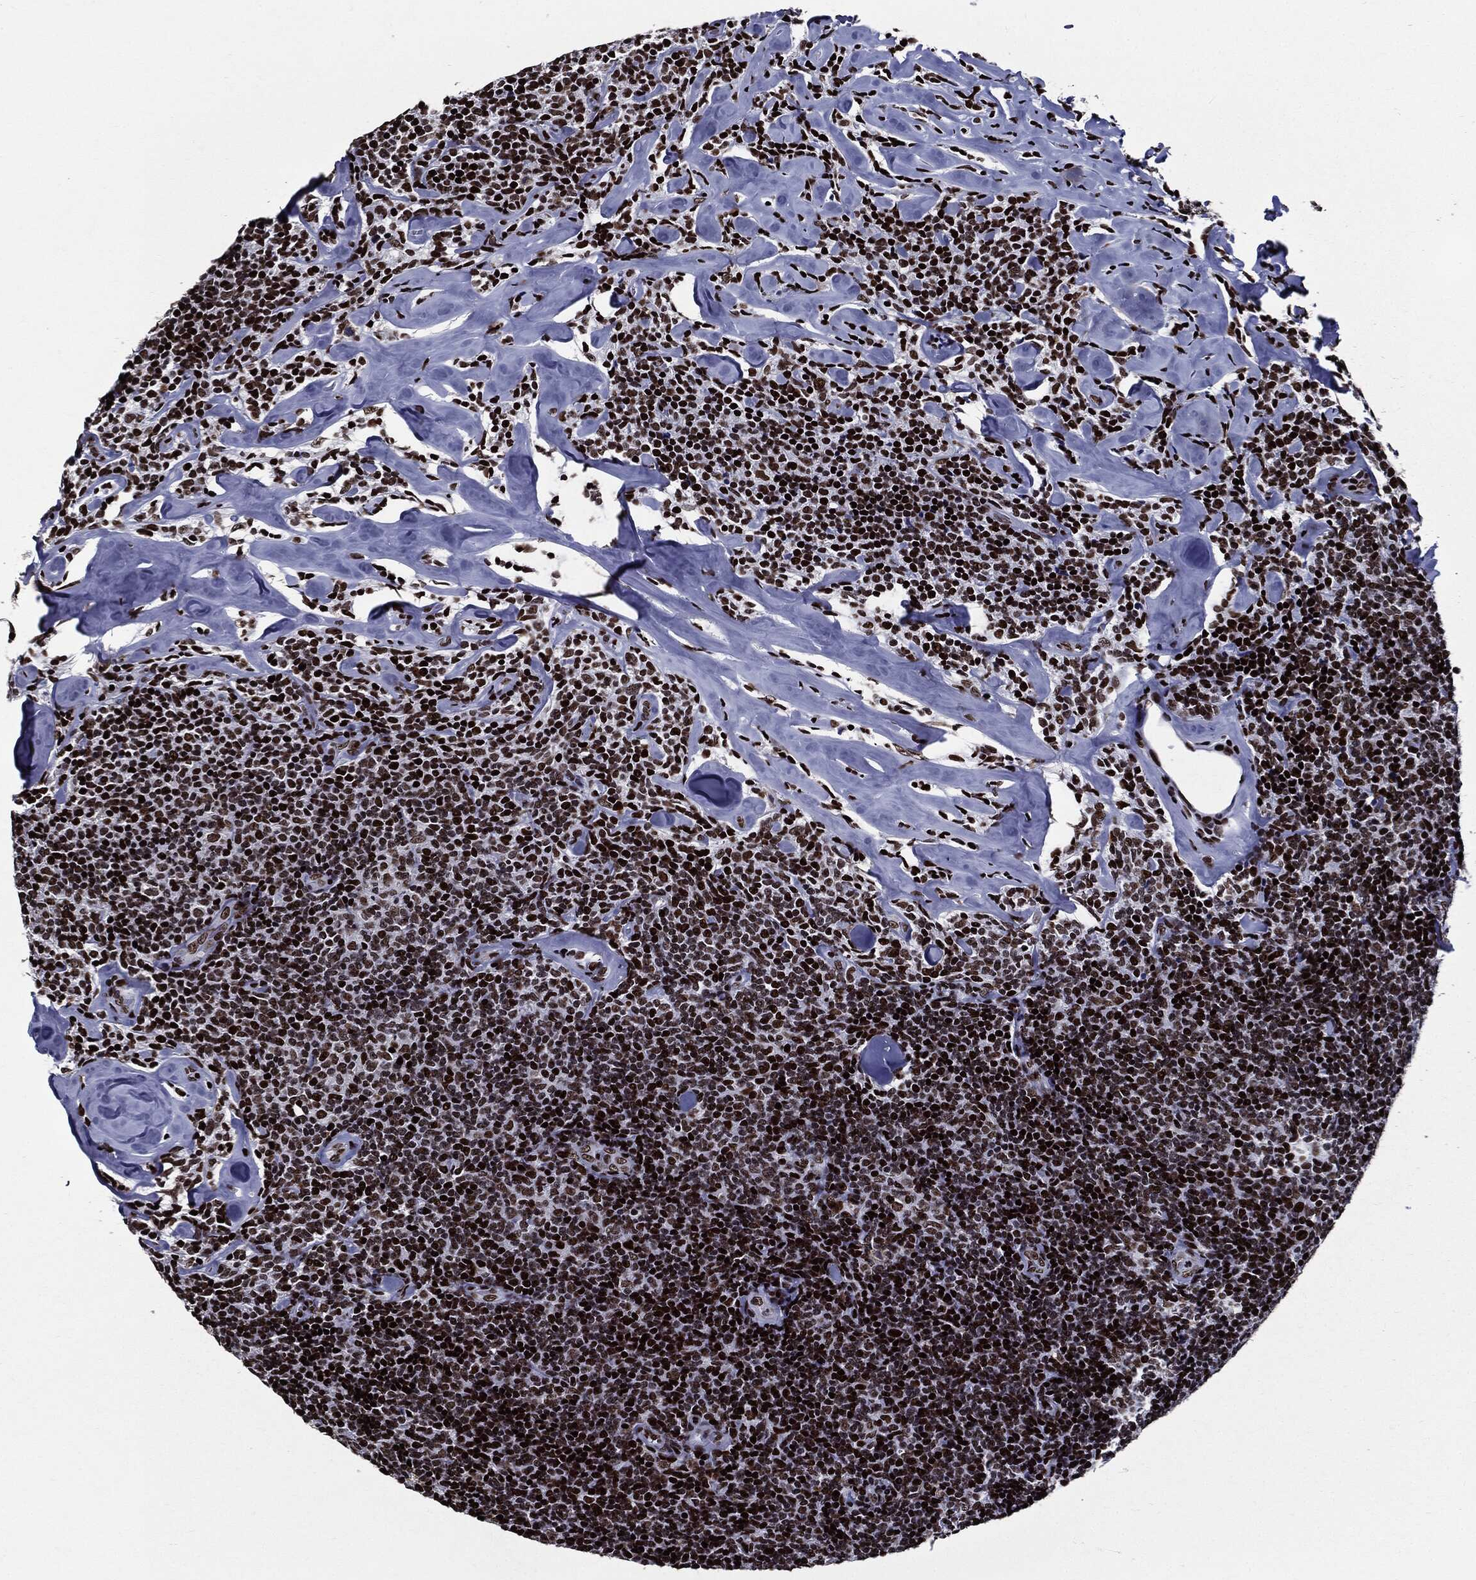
{"staining": {"intensity": "strong", "quantity": ">75%", "location": "nuclear"}, "tissue": "lymphoma", "cell_type": "Tumor cells", "image_type": "cancer", "snomed": [{"axis": "morphology", "description": "Malignant lymphoma, non-Hodgkin's type, Low grade"}, {"axis": "topography", "description": "Lymph node"}], "caption": "Protein staining reveals strong nuclear expression in about >75% of tumor cells in low-grade malignant lymphoma, non-Hodgkin's type.", "gene": "ZFP91", "patient": {"sex": "female", "age": 56}}